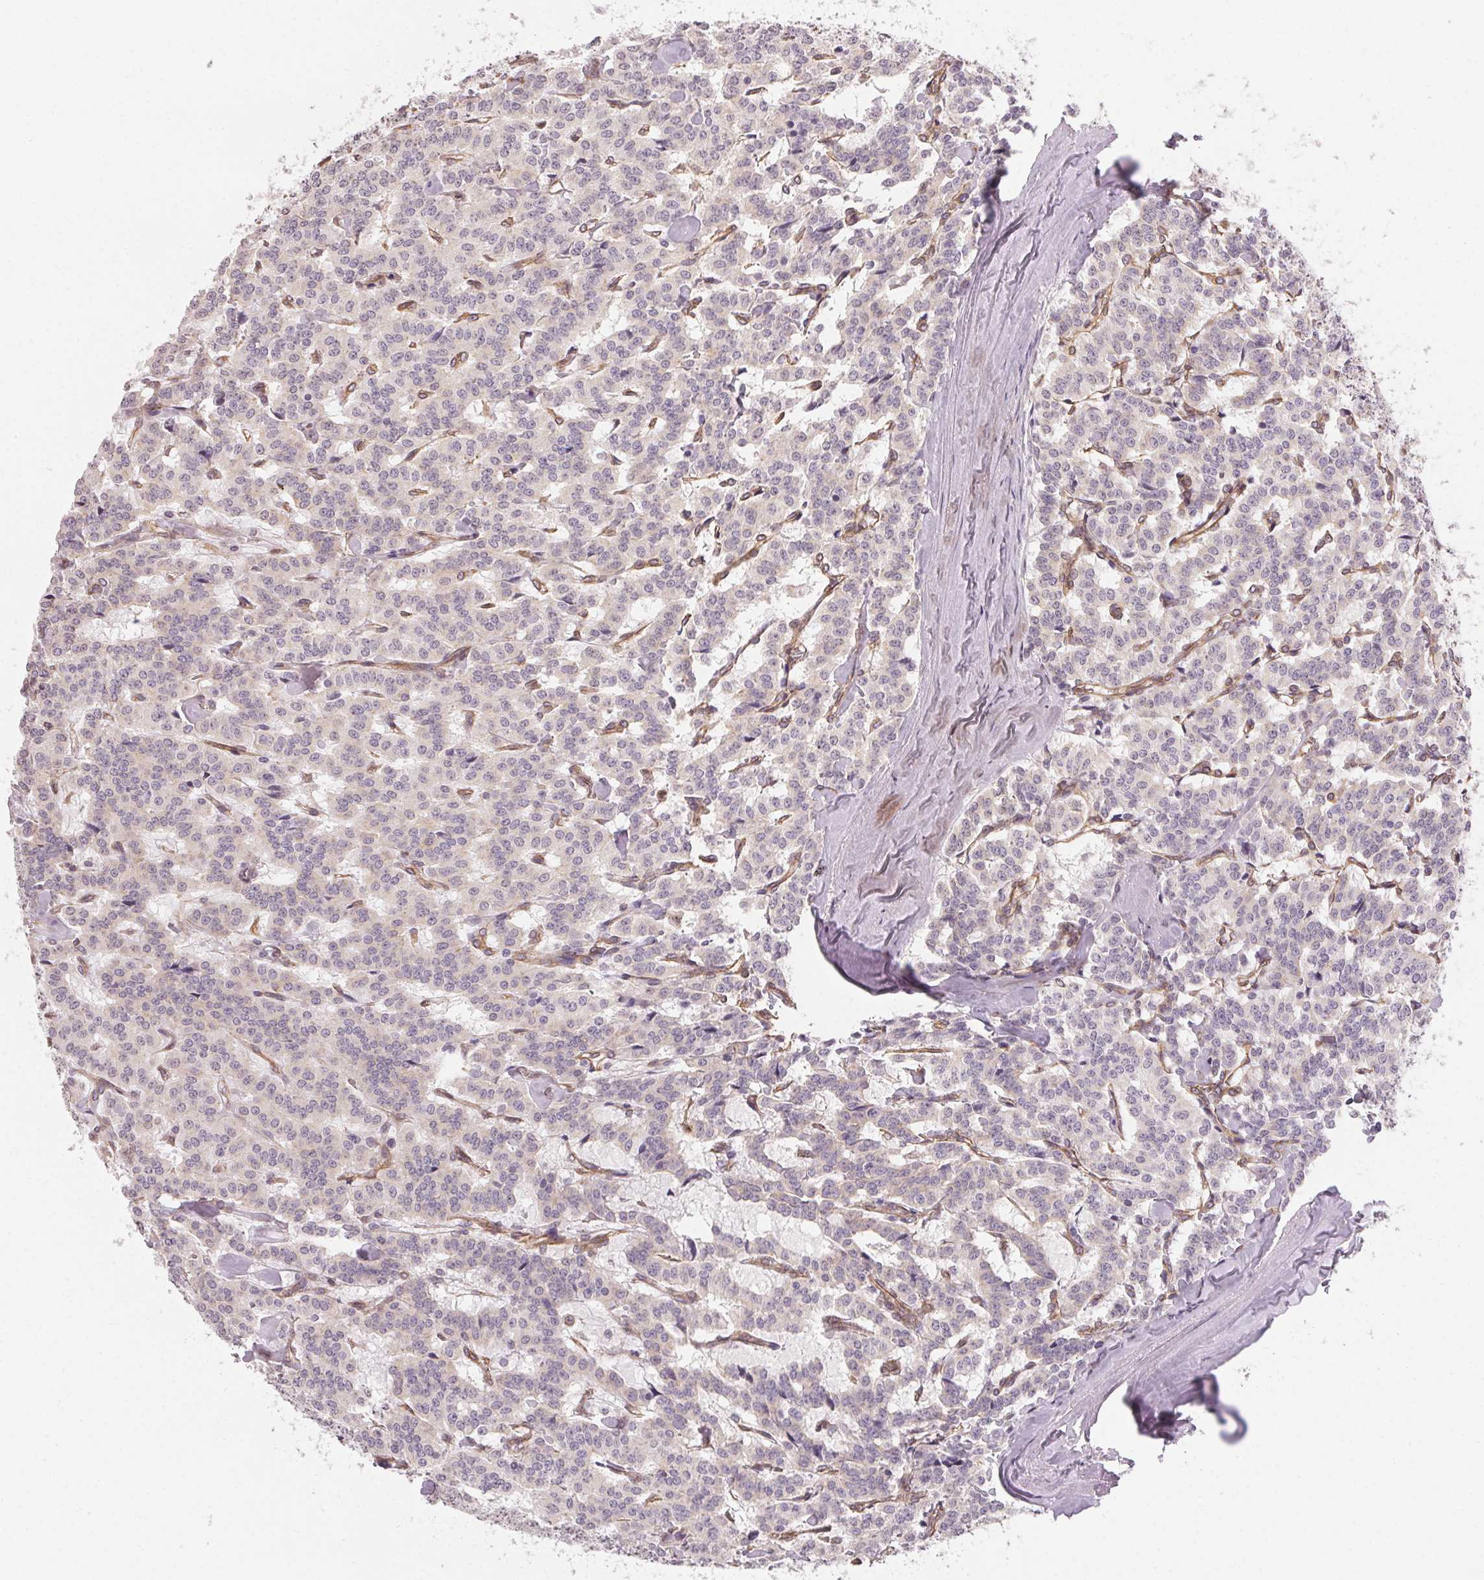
{"staining": {"intensity": "negative", "quantity": "none", "location": "none"}, "tissue": "carcinoid", "cell_type": "Tumor cells", "image_type": "cancer", "snomed": [{"axis": "morphology", "description": "Carcinoid, malignant, NOS"}, {"axis": "topography", "description": "Lung"}], "caption": "Immunohistochemical staining of malignant carcinoid reveals no significant staining in tumor cells.", "gene": "PLA2G4F", "patient": {"sex": "female", "age": 46}}